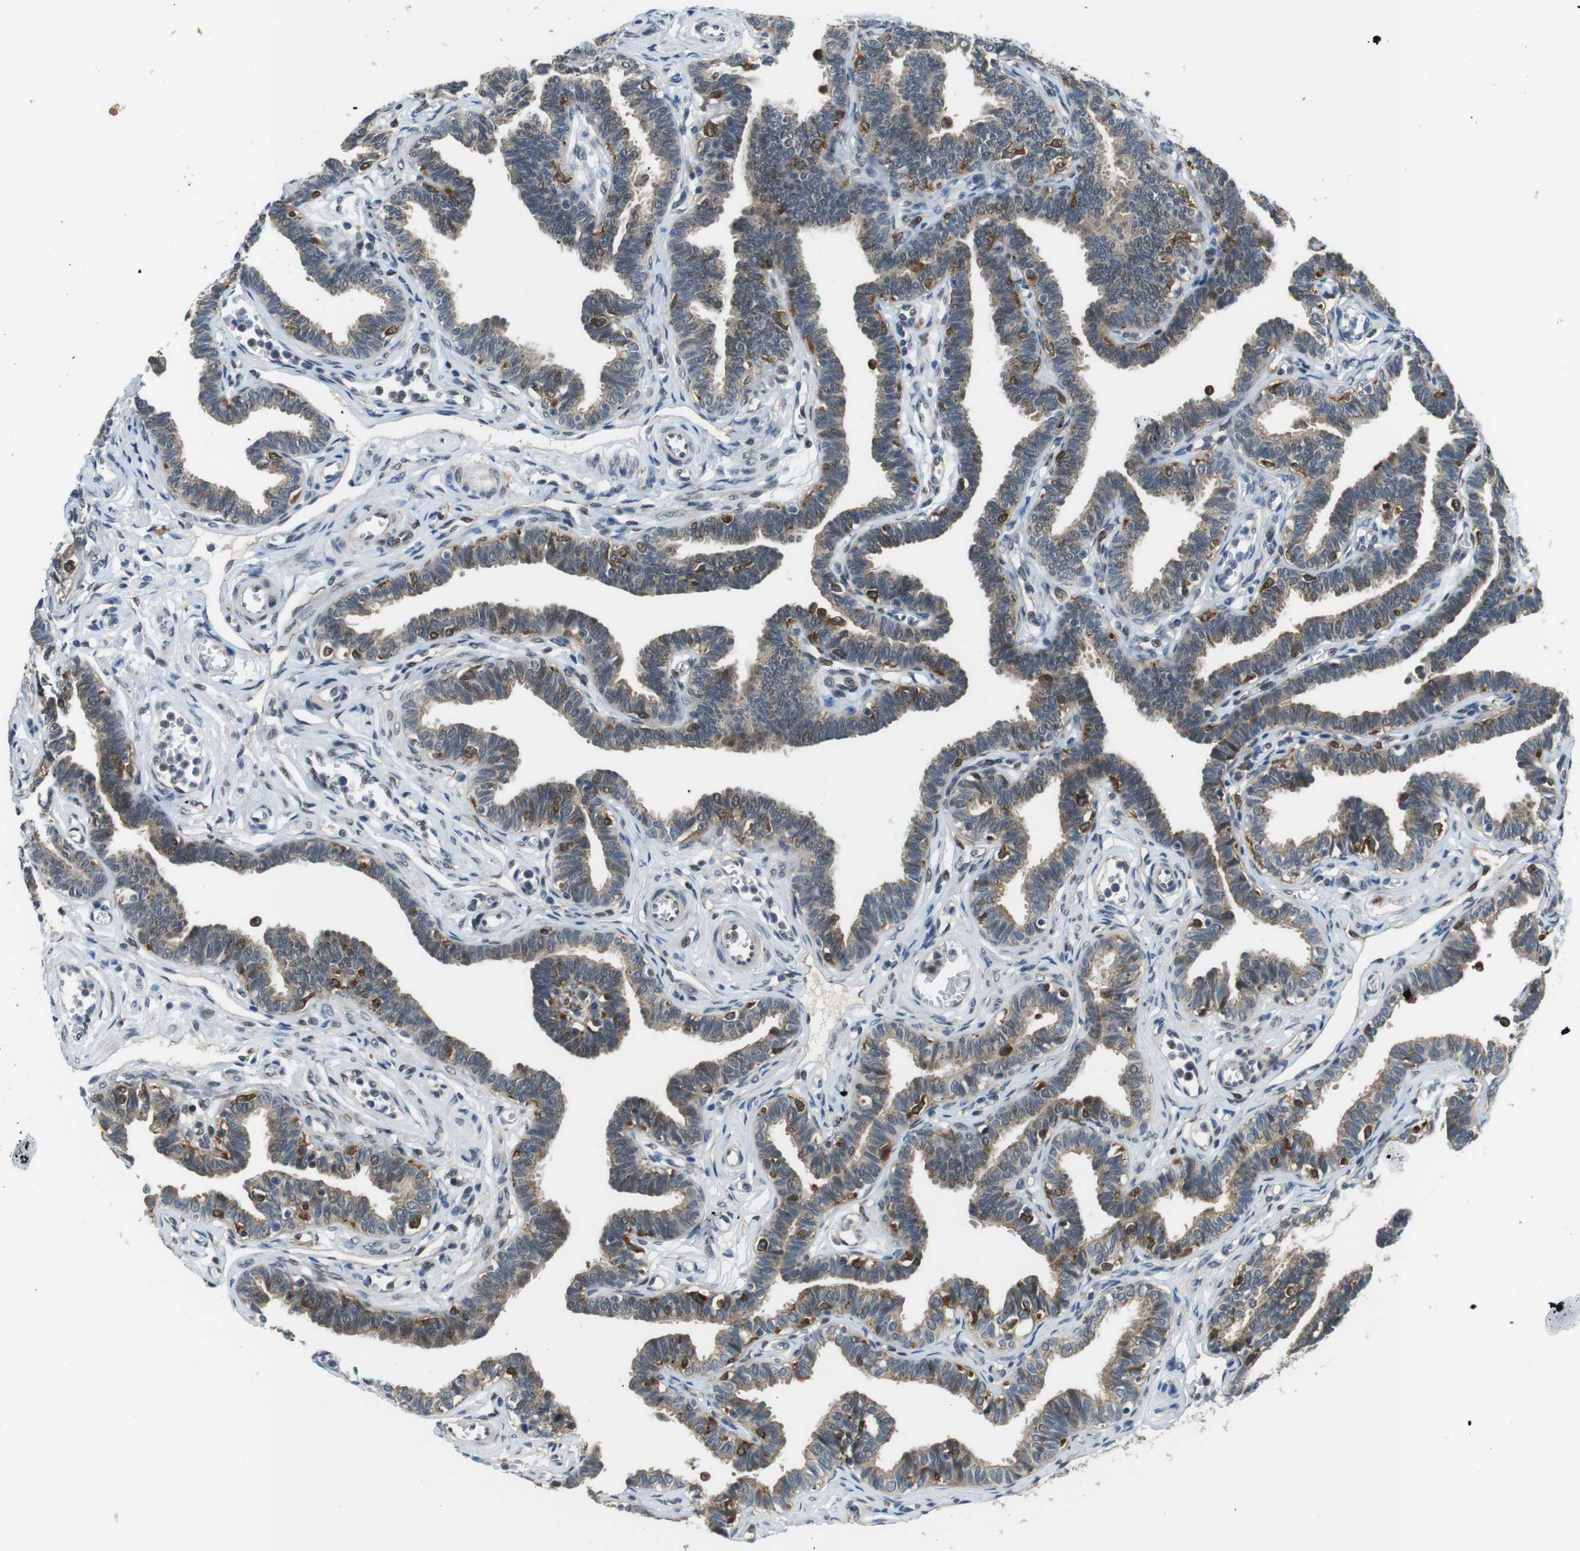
{"staining": {"intensity": "weak", "quantity": ">75%", "location": "cytoplasmic/membranous"}, "tissue": "fallopian tube", "cell_type": "Glandular cells", "image_type": "normal", "snomed": [{"axis": "morphology", "description": "Normal tissue, NOS"}, {"axis": "topography", "description": "Fallopian tube"}, {"axis": "topography", "description": "Ovary"}], "caption": "Brown immunohistochemical staining in unremarkable fallopian tube displays weak cytoplasmic/membranous staining in approximately >75% of glandular cells.", "gene": "PALD1", "patient": {"sex": "female", "age": 23}}